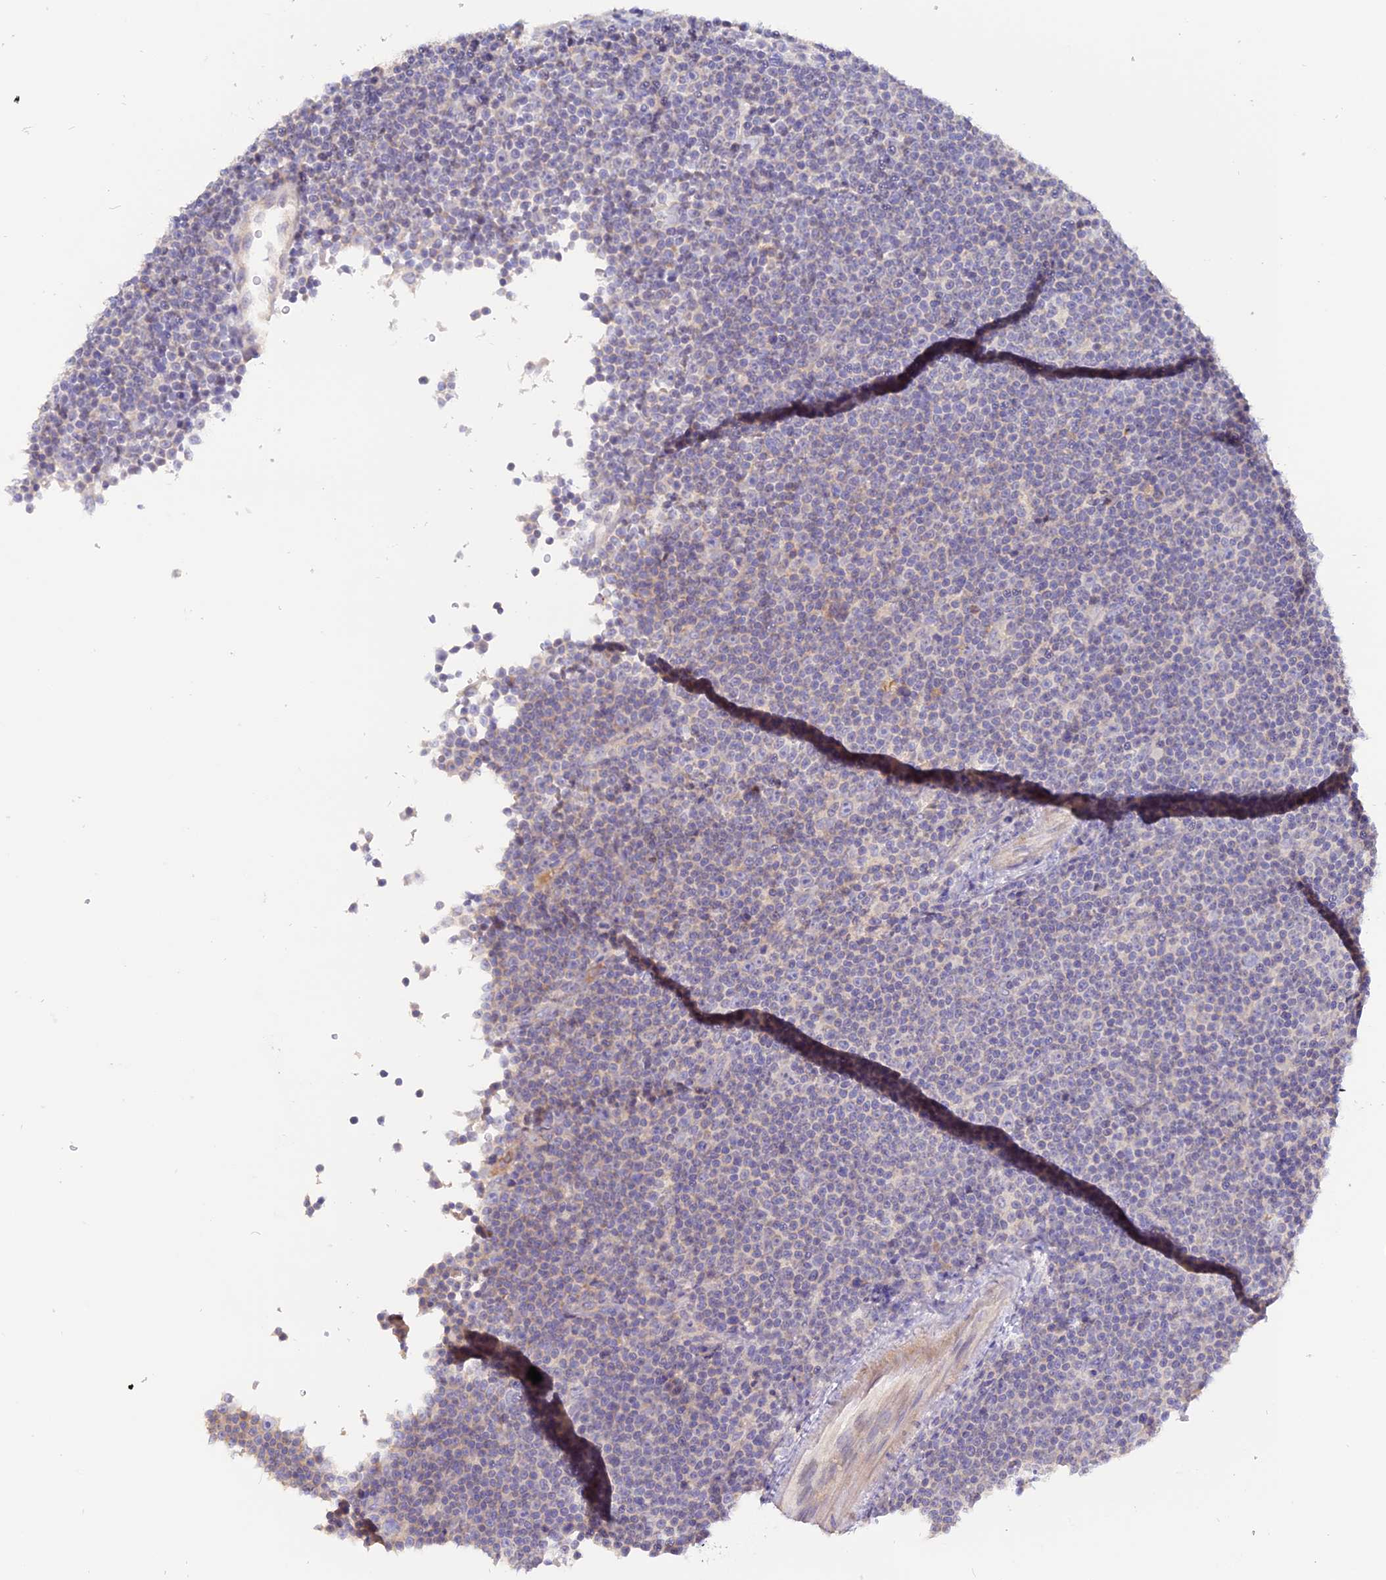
{"staining": {"intensity": "negative", "quantity": "none", "location": "none"}, "tissue": "lymphoma", "cell_type": "Tumor cells", "image_type": "cancer", "snomed": [{"axis": "morphology", "description": "Malignant lymphoma, non-Hodgkin's type, Low grade"}, {"axis": "topography", "description": "Lymph node"}], "caption": "This image is of malignant lymphoma, non-Hodgkin's type (low-grade) stained with immunohistochemistry (IHC) to label a protein in brown with the nuclei are counter-stained blue. There is no expression in tumor cells. (DAB immunohistochemistry (IHC) with hematoxylin counter stain).", "gene": "ADGRA1", "patient": {"sex": "female", "age": 67}}